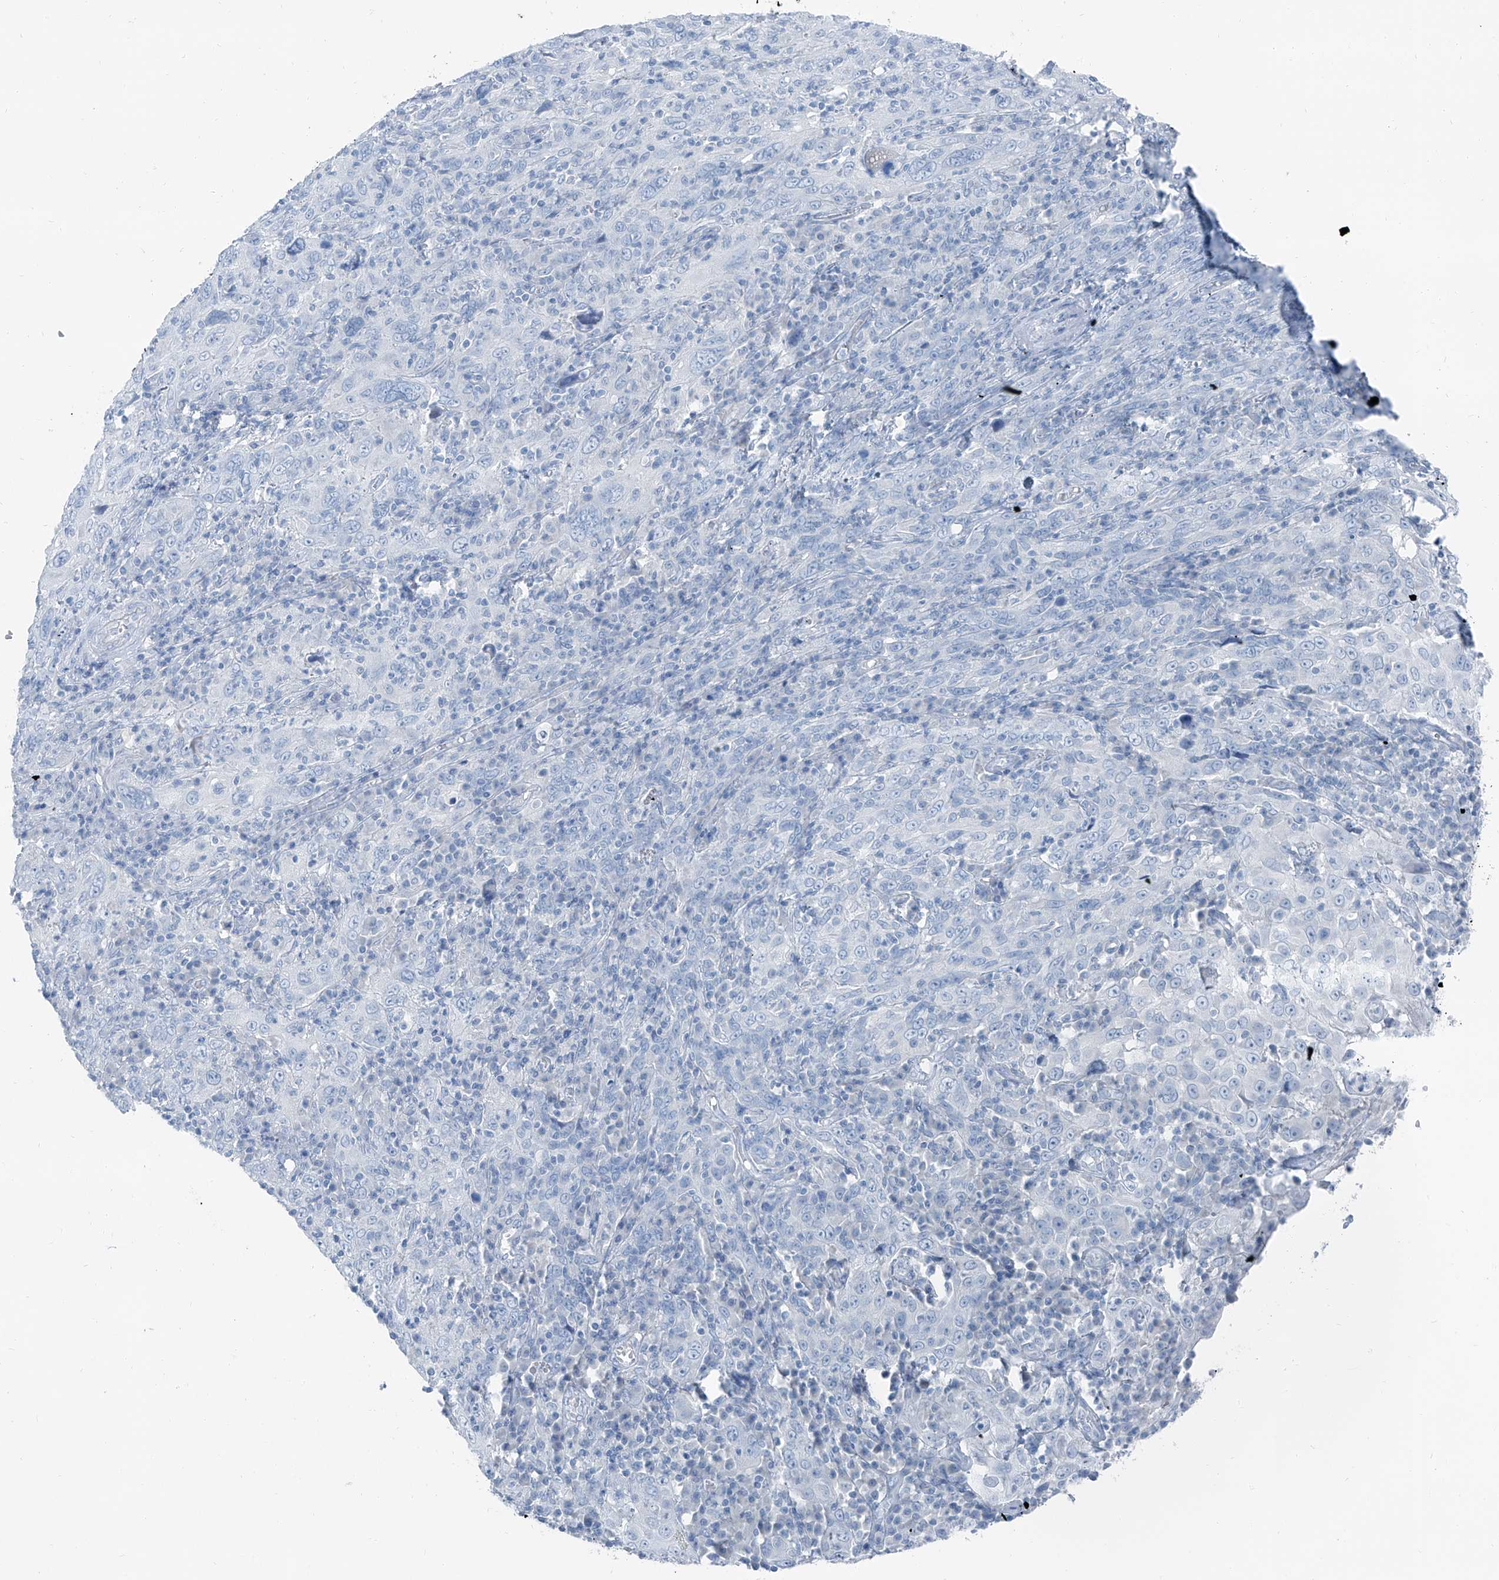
{"staining": {"intensity": "negative", "quantity": "none", "location": "none"}, "tissue": "cervical cancer", "cell_type": "Tumor cells", "image_type": "cancer", "snomed": [{"axis": "morphology", "description": "Squamous cell carcinoma, NOS"}, {"axis": "topography", "description": "Cervix"}], "caption": "Cervical squamous cell carcinoma stained for a protein using immunohistochemistry (IHC) reveals no expression tumor cells.", "gene": "RGN", "patient": {"sex": "female", "age": 46}}